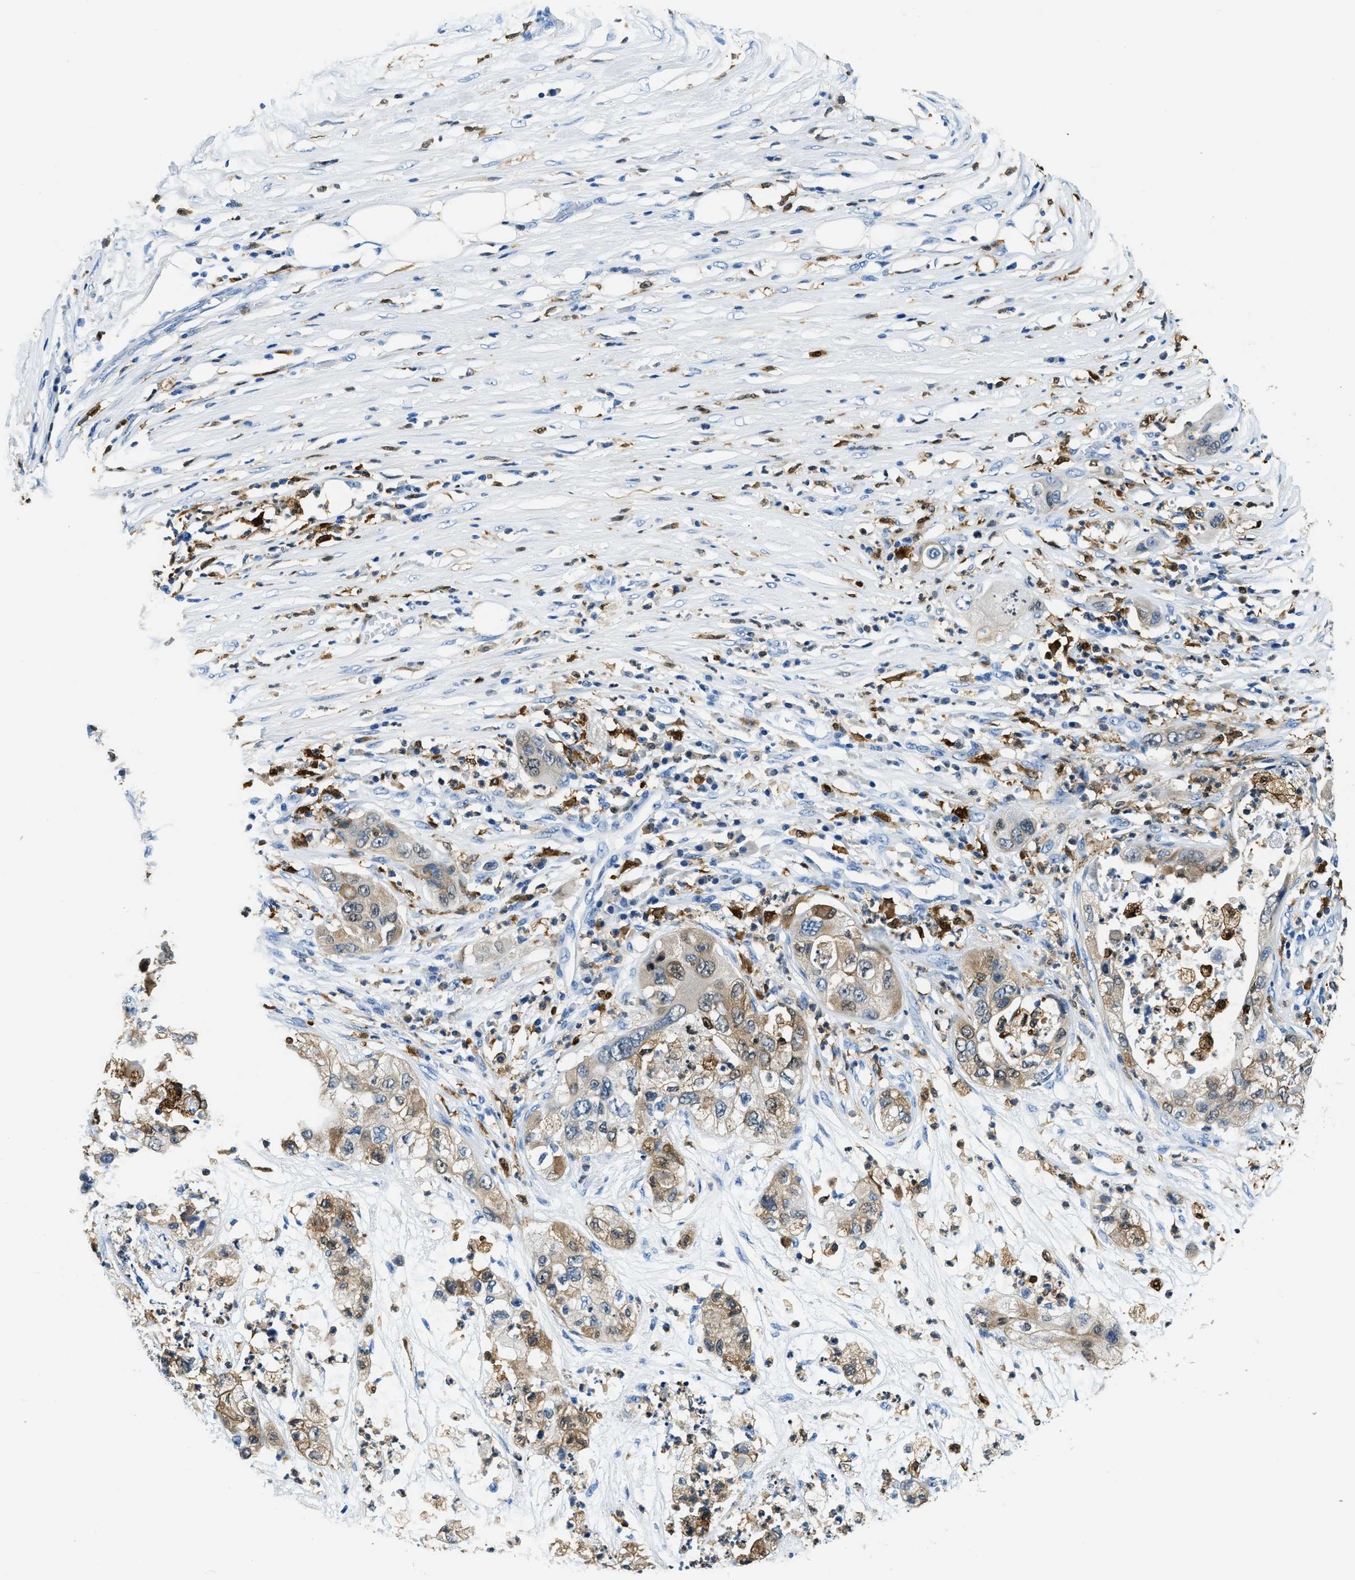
{"staining": {"intensity": "moderate", "quantity": "25%-75%", "location": "cytoplasmic/membranous"}, "tissue": "pancreatic cancer", "cell_type": "Tumor cells", "image_type": "cancer", "snomed": [{"axis": "morphology", "description": "Adenocarcinoma, NOS"}, {"axis": "topography", "description": "Pancreas"}], "caption": "Pancreatic cancer stained for a protein (brown) reveals moderate cytoplasmic/membranous positive positivity in approximately 25%-75% of tumor cells.", "gene": "CAPG", "patient": {"sex": "female", "age": 78}}